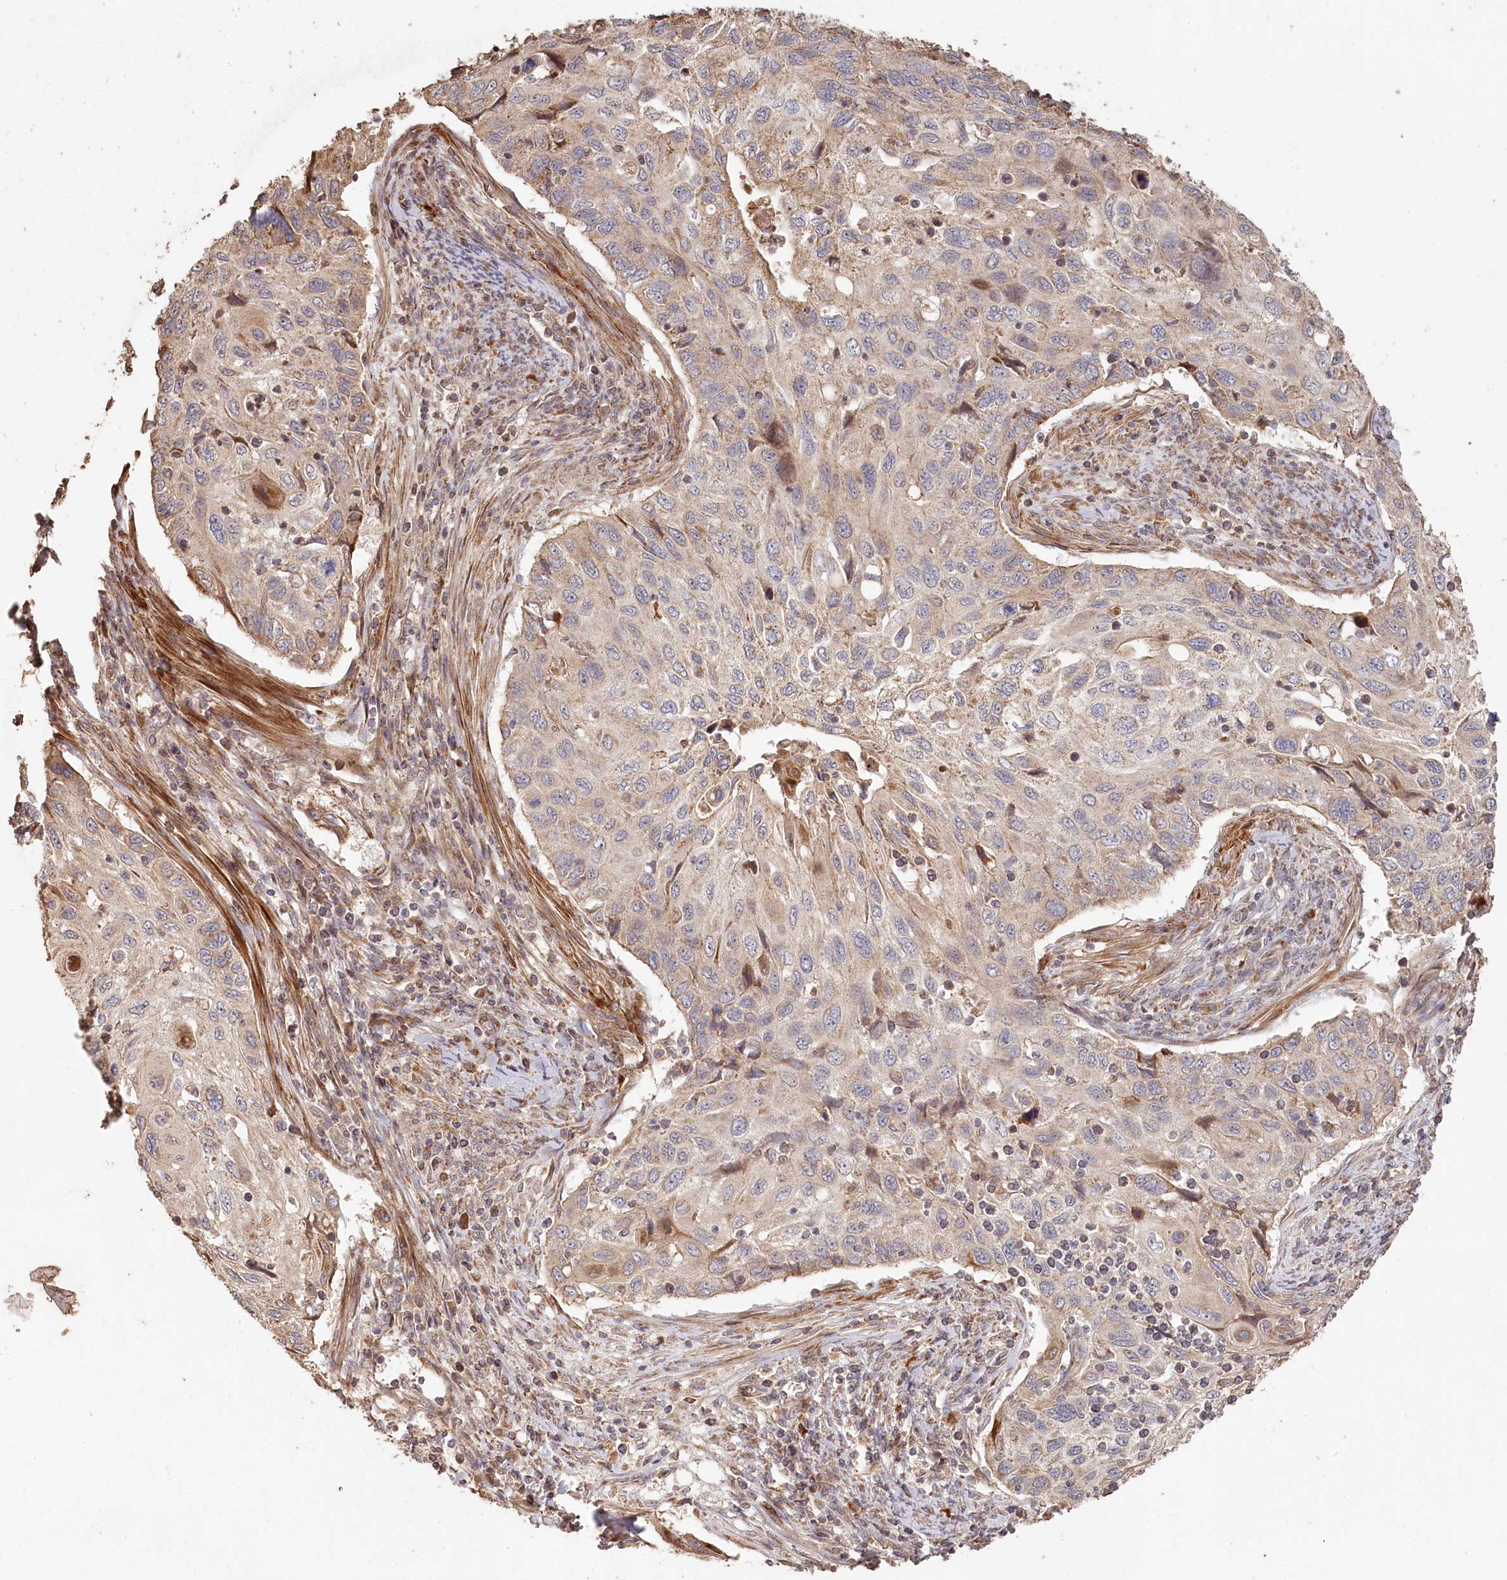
{"staining": {"intensity": "weak", "quantity": "<25%", "location": "cytoplasmic/membranous"}, "tissue": "cervical cancer", "cell_type": "Tumor cells", "image_type": "cancer", "snomed": [{"axis": "morphology", "description": "Squamous cell carcinoma, NOS"}, {"axis": "topography", "description": "Cervix"}], "caption": "This photomicrograph is of cervical cancer (squamous cell carcinoma) stained with IHC to label a protein in brown with the nuclei are counter-stained blue. There is no positivity in tumor cells. The staining was performed using DAB (3,3'-diaminobenzidine) to visualize the protein expression in brown, while the nuclei were stained in blue with hematoxylin (Magnification: 20x).", "gene": "HAL", "patient": {"sex": "female", "age": 70}}